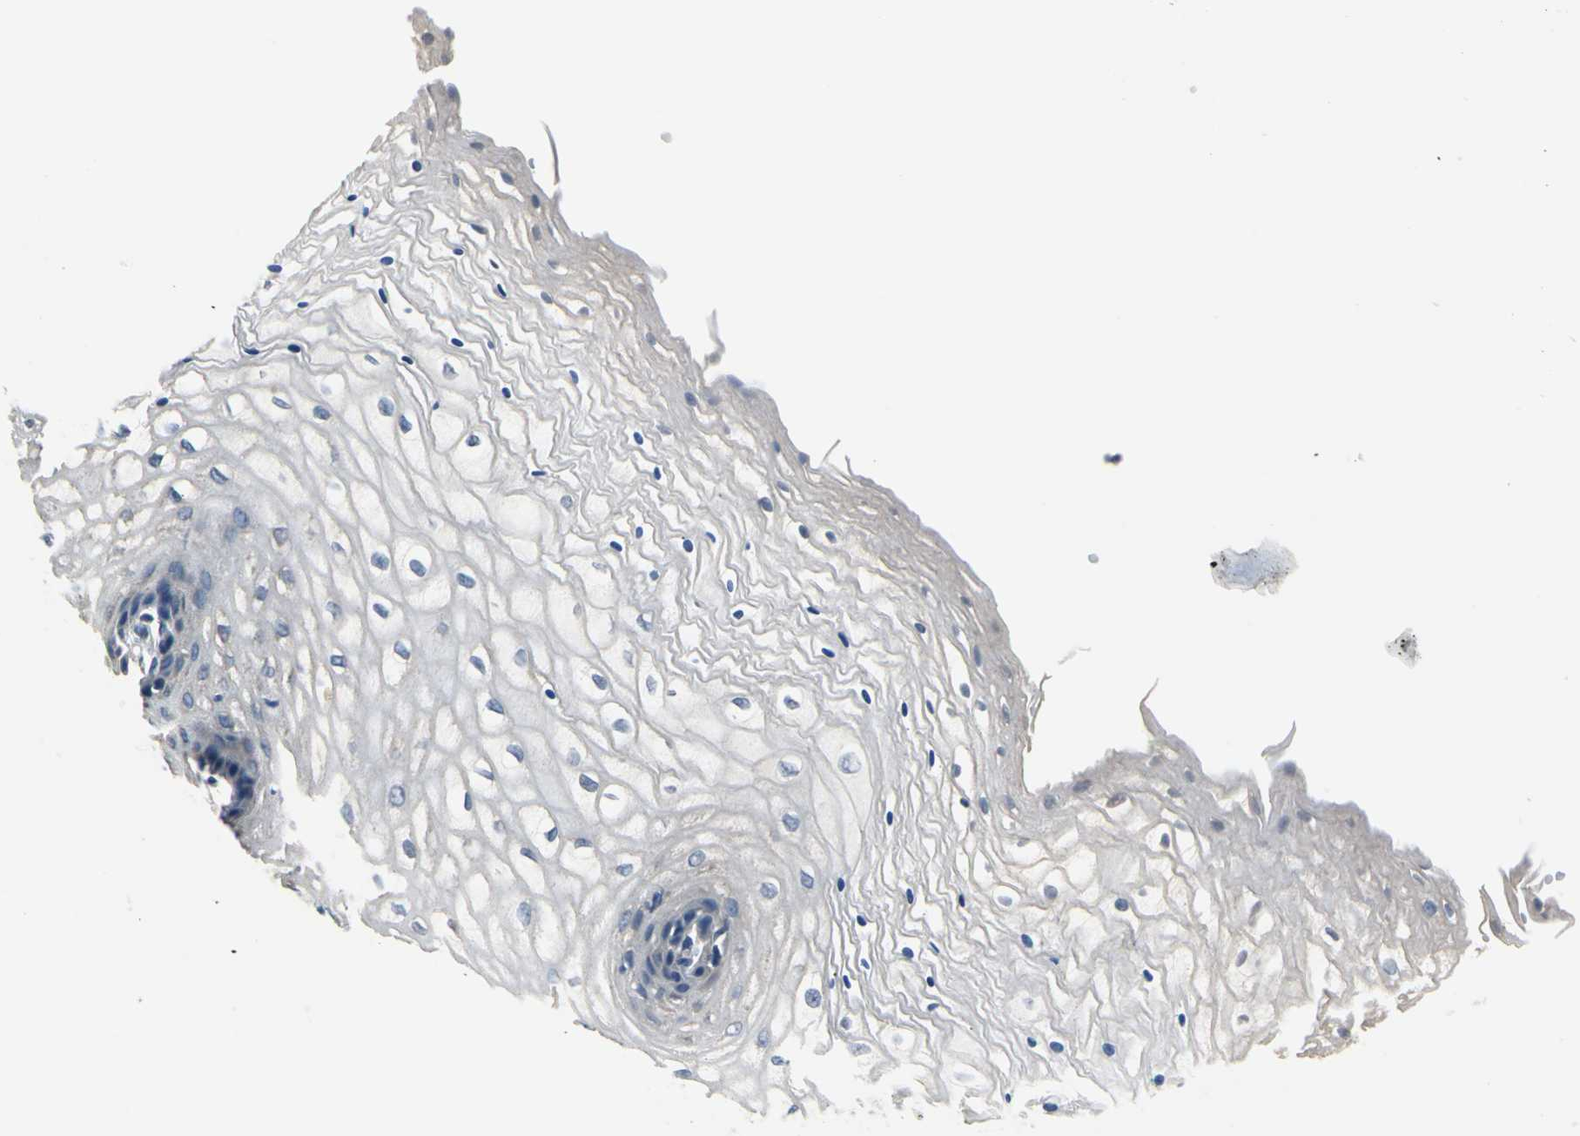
{"staining": {"intensity": "negative", "quantity": "none", "location": "none"}, "tissue": "vagina", "cell_type": "Squamous epithelial cells", "image_type": "normal", "snomed": [{"axis": "morphology", "description": "Normal tissue, NOS"}, {"axis": "topography", "description": "Vagina"}], "caption": "DAB immunohistochemical staining of benign human vagina demonstrates no significant expression in squamous epithelial cells. (IHC, brightfield microscopy, high magnification).", "gene": "SELENOK", "patient": {"sex": "female", "age": 34}}